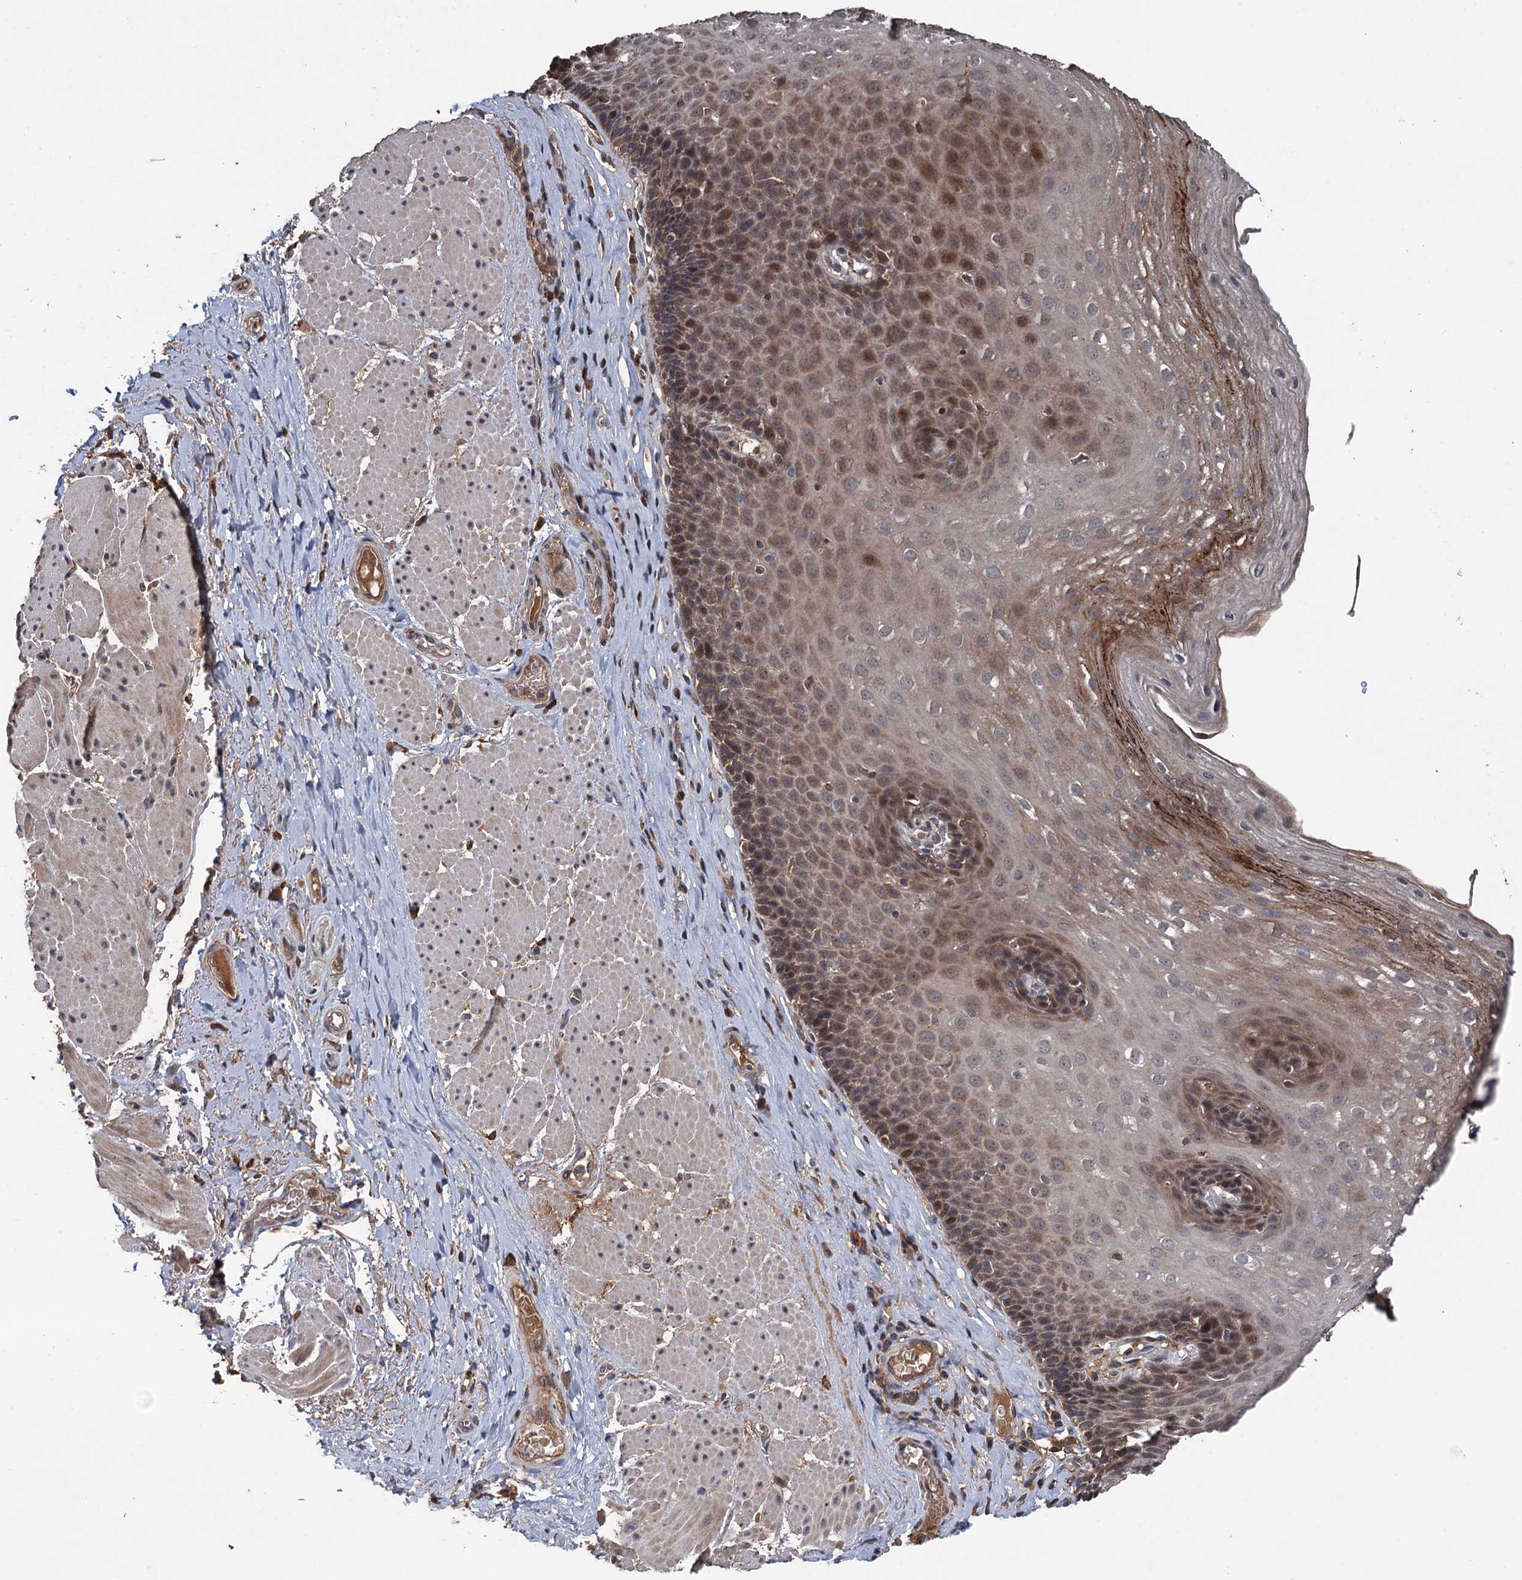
{"staining": {"intensity": "moderate", "quantity": "25%-75%", "location": "cytoplasmic/membranous,nuclear"}, "tissue": "esophagus", "cell_type": "Squamous epithelial cells", "image_type": "normal", "snomed": [{"axis": "morphology", "description": "Normal tissue, NOS"}, {"axis": "topography", "description": "Esophagus"}], "caption": "The immunohistochemical stain shows moderate cytoplasmic/membranous,nuclear expression in squamous epithelial cells of benign esophagus.", "gene": "ZNF438", "patient": {"sex": "female", "age": 66}}